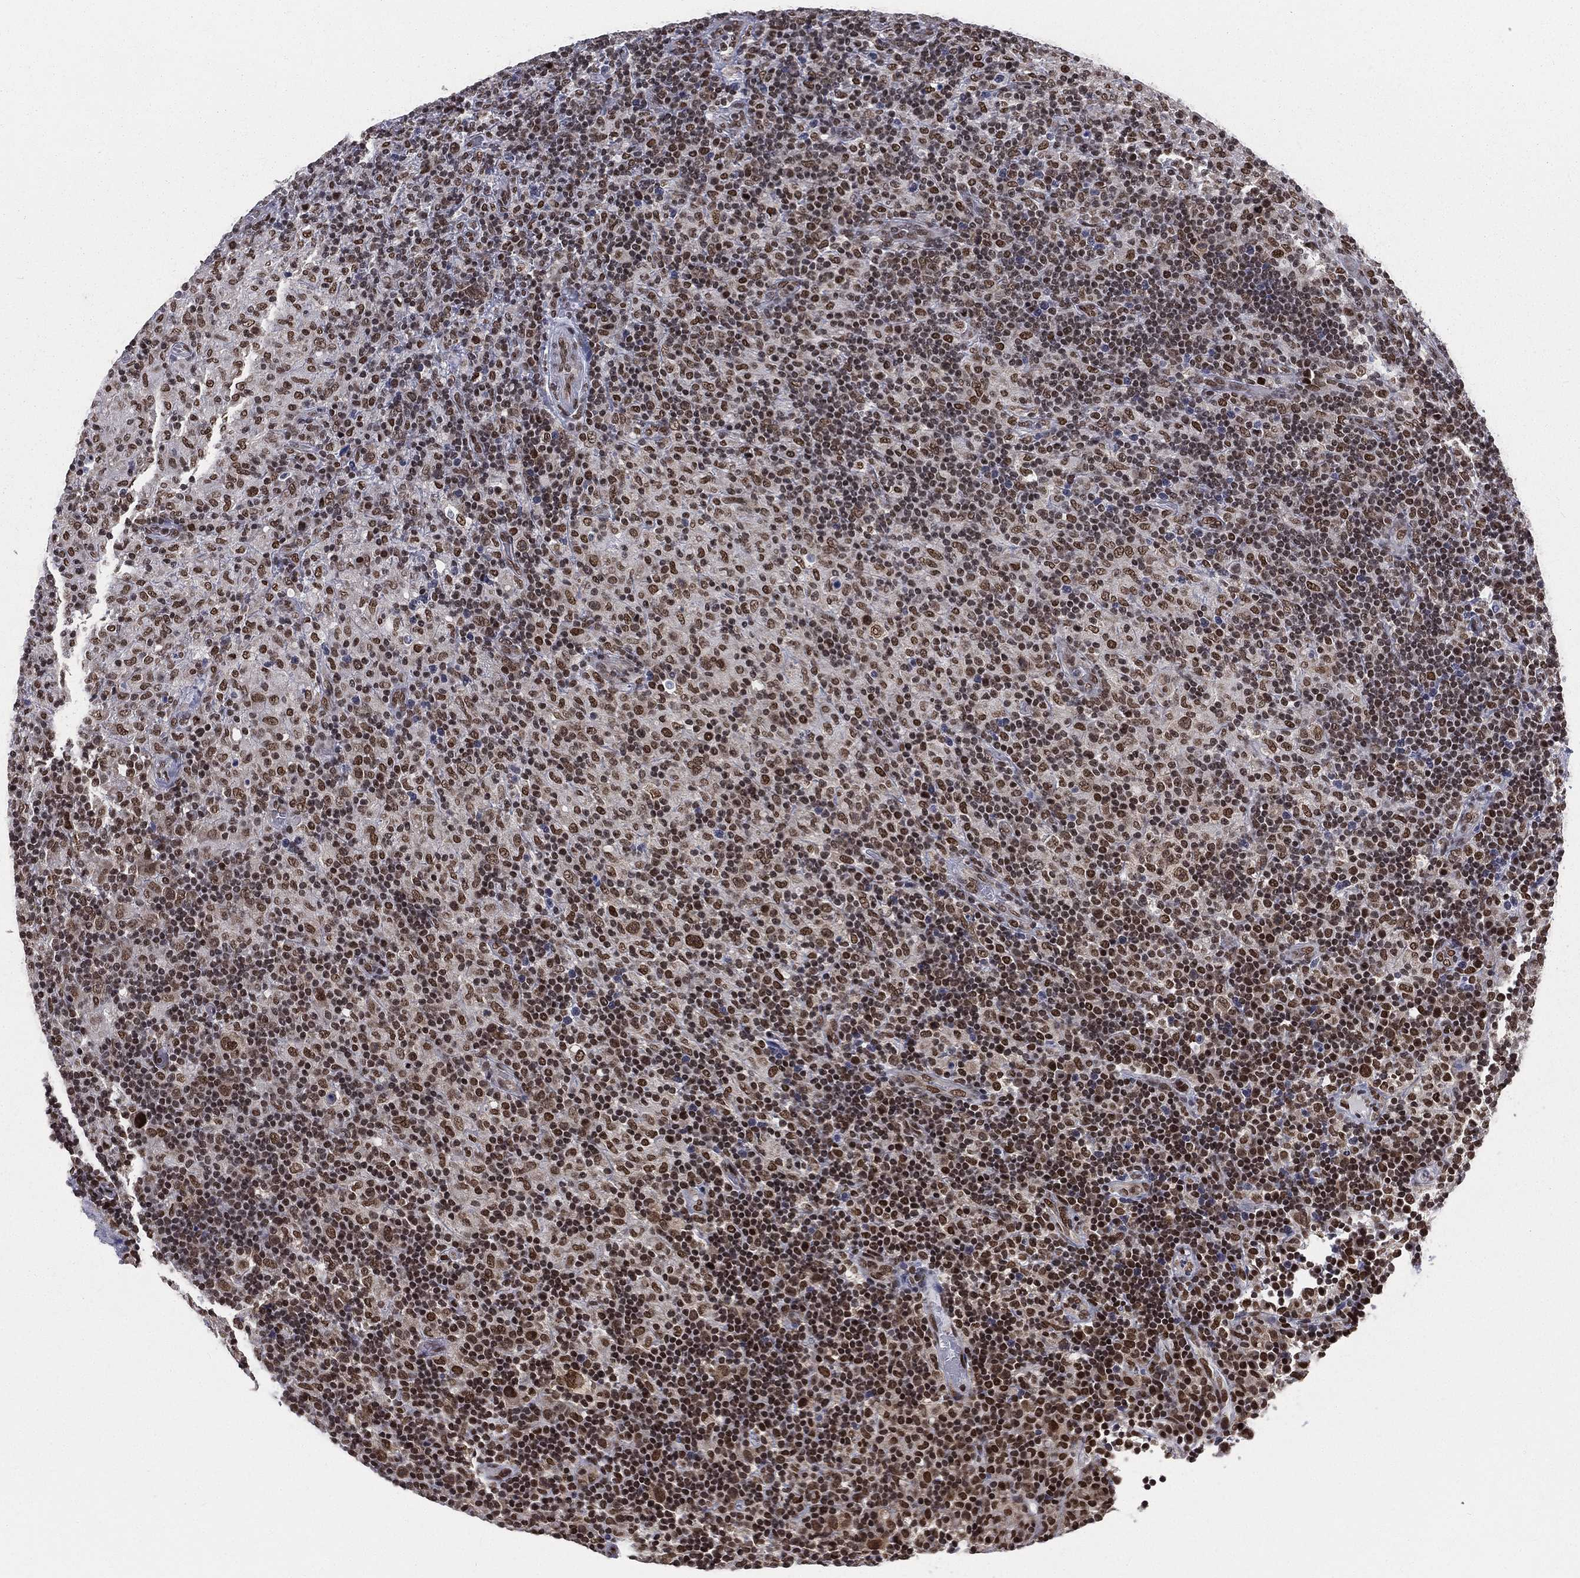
{"staining": {"intensity": "moderate", "quantity": ">75%", "location": "nuclear"}, "tissue": "lymphoma", "cell_type": "Tumor cells", "image_type": "cancer", "snomed": [{"axis": "morphology", "description": "Hodgkin's disease, NOS"}, {"axis": "topography", "description": "Lymph node"}], "caption": "Protein expression analysis of human Hodgkin's disease reveals moderate nuclear expression in approximately >75% of tumor cells.", "gene": "FUBP3", "patient": {"sex": "male", "age": 70}}